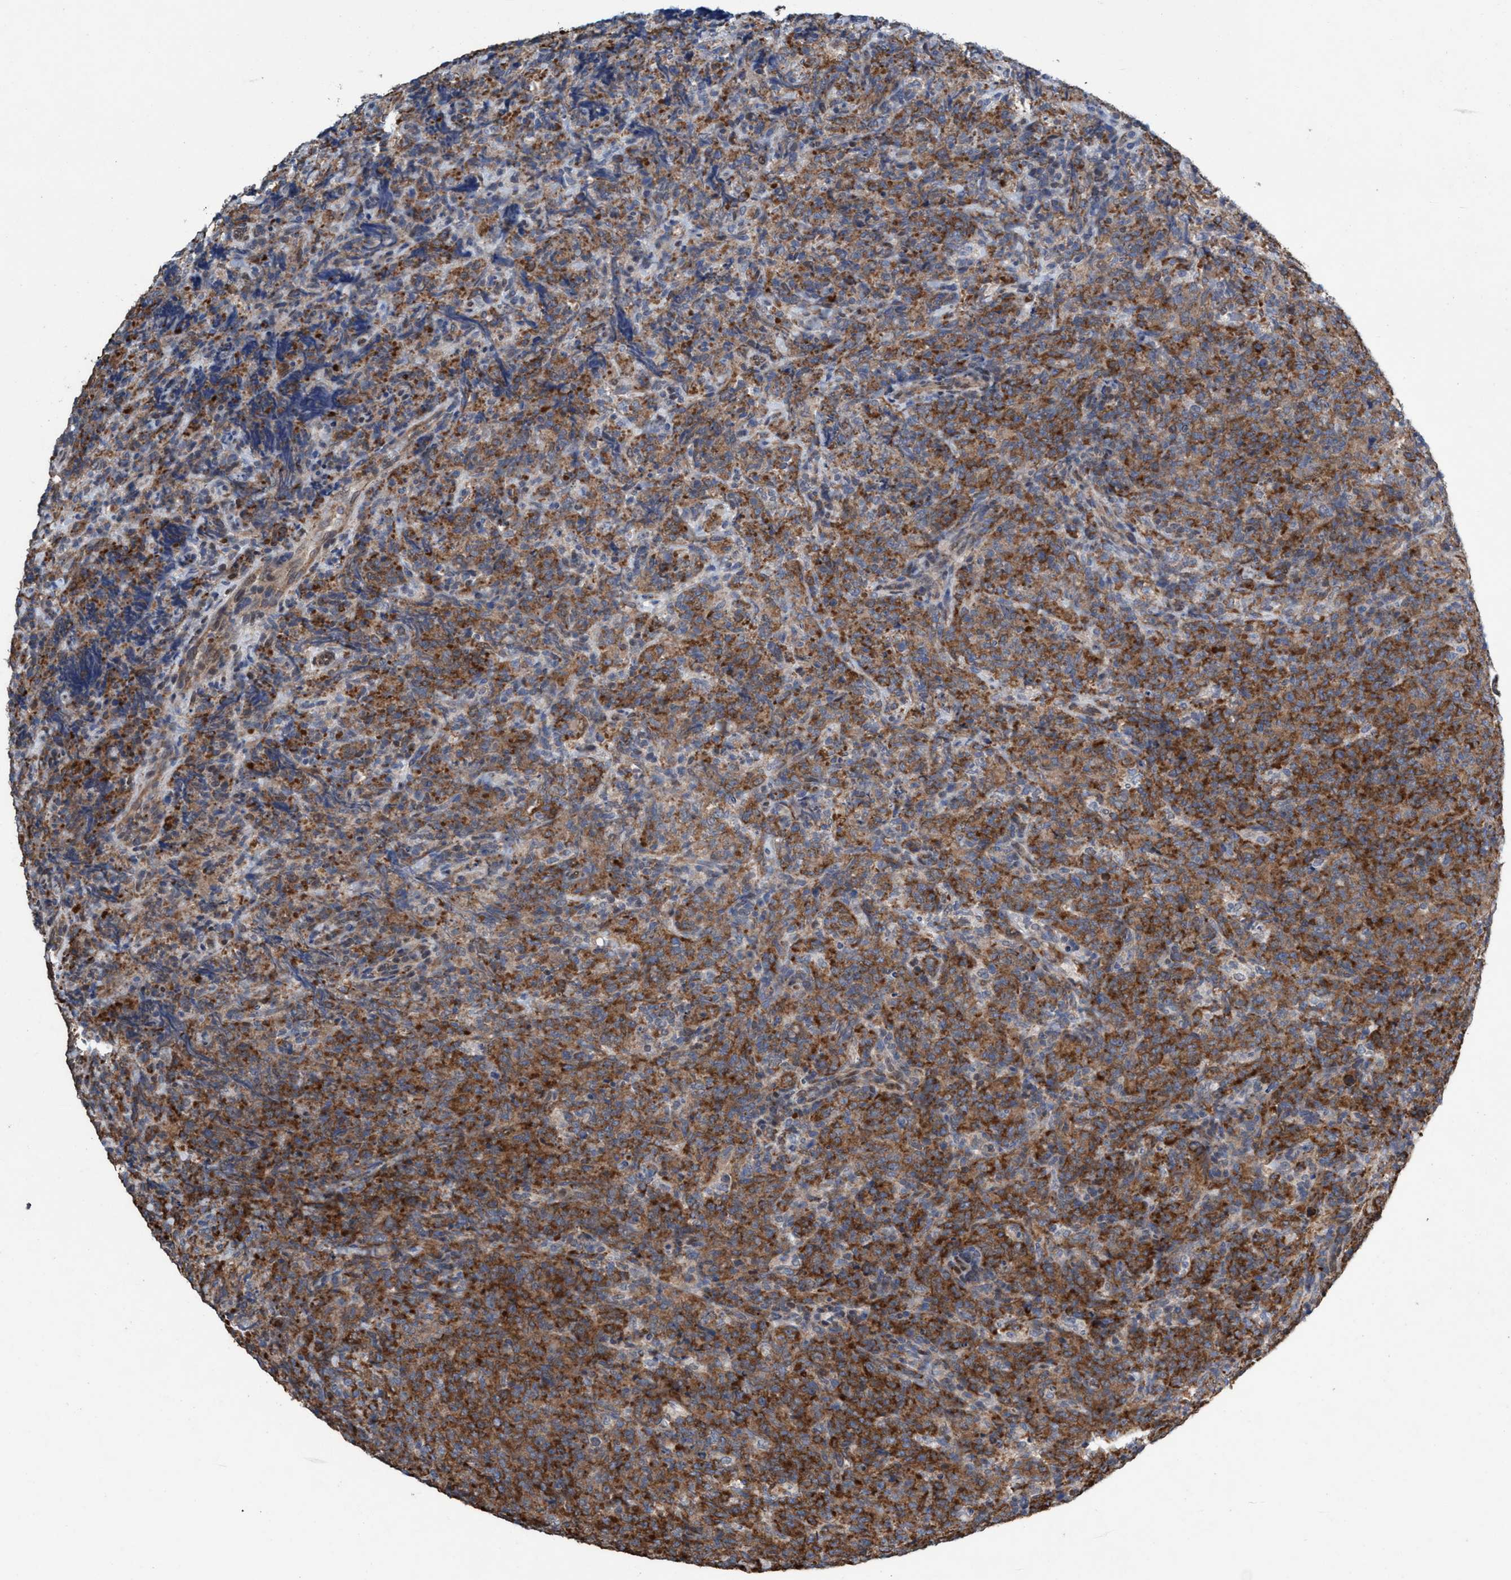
{"staining": {"intensity": "moderate", "quantity": ">75%", "location": "cytoplasmic/membranous"}, "tissue": "lymphoma", "cell_type": "Tumor cells", "image_type": "cancer", "snomed": [{"axis": "morphology", "description": "Malignant lymphoma, non-Hodgkin's type, High grade"}, {"axis": "topography", "description": "Tonsil"}], "caption": "The photomicrograph reveals immunohistochemical staining of malignant lymphoma, non-Hodgkin's type (high-grade). There is moderate cytoplasmic/membranous expression is identified in approximately >75% of tumor cells. (brown staining indicates protein expression, while blue staining denotes nuclei).", "gene": "METAP2", "patient": {"sex": "female", "age": 36}}